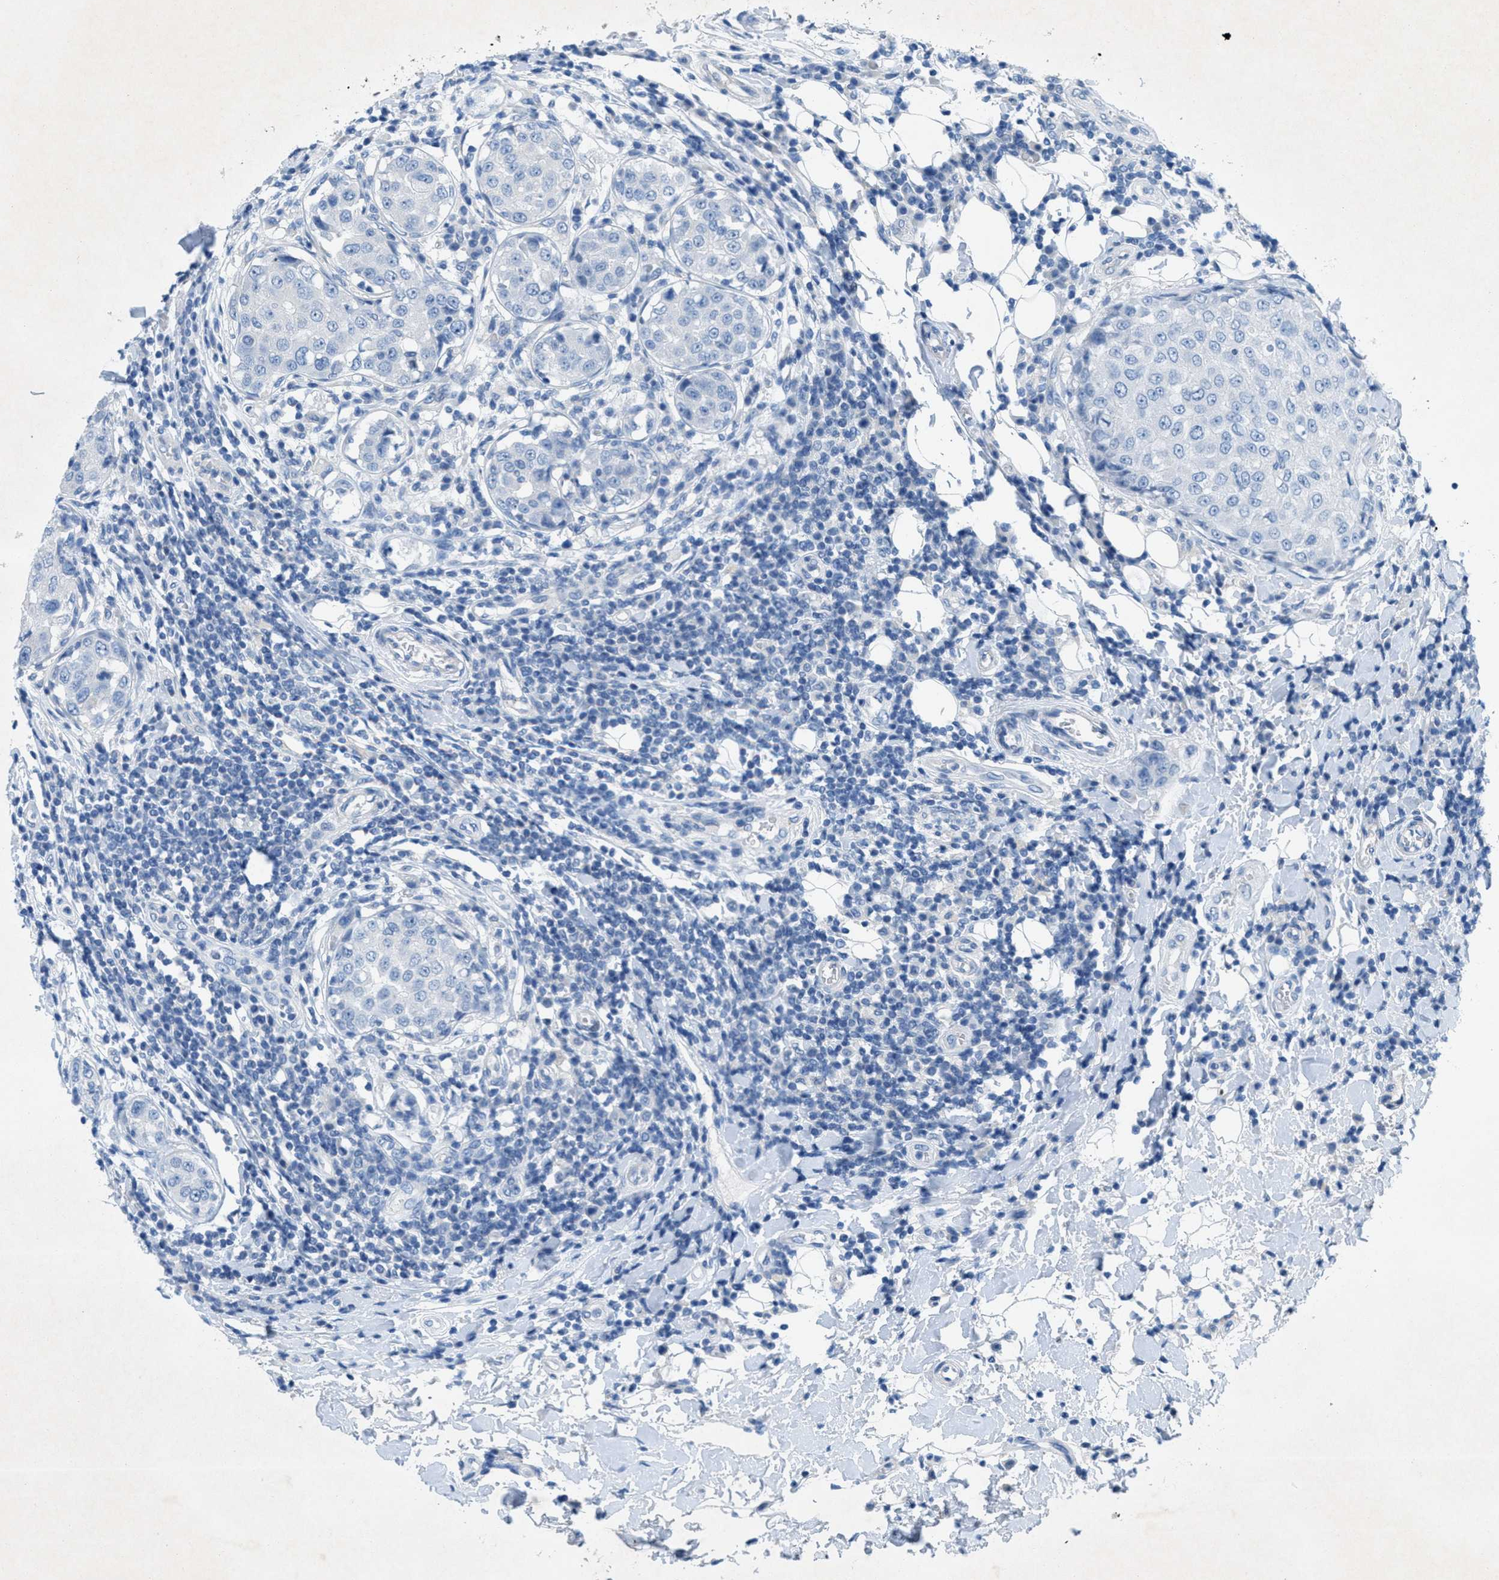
{"staining": {"intensity": "negative", "quantity": "none", "location": "none"}, "tissue": "breast cancer", "cell_type": "Tumor cells", "image_type": "cancer", "snomed": [{"axis": "morphology", "description": "Duct carcinoma"}, {"axis": "topography", "description": "Breast"}], "caption": "IHC of human breast cancer reveals no staining in tumor cells. The staining is performed using DAB brown chromogen with nuclei counter-stained in using hematoxylin.", "gene": "GALNT17", "patient": {"sex": "female", "age": 27}}